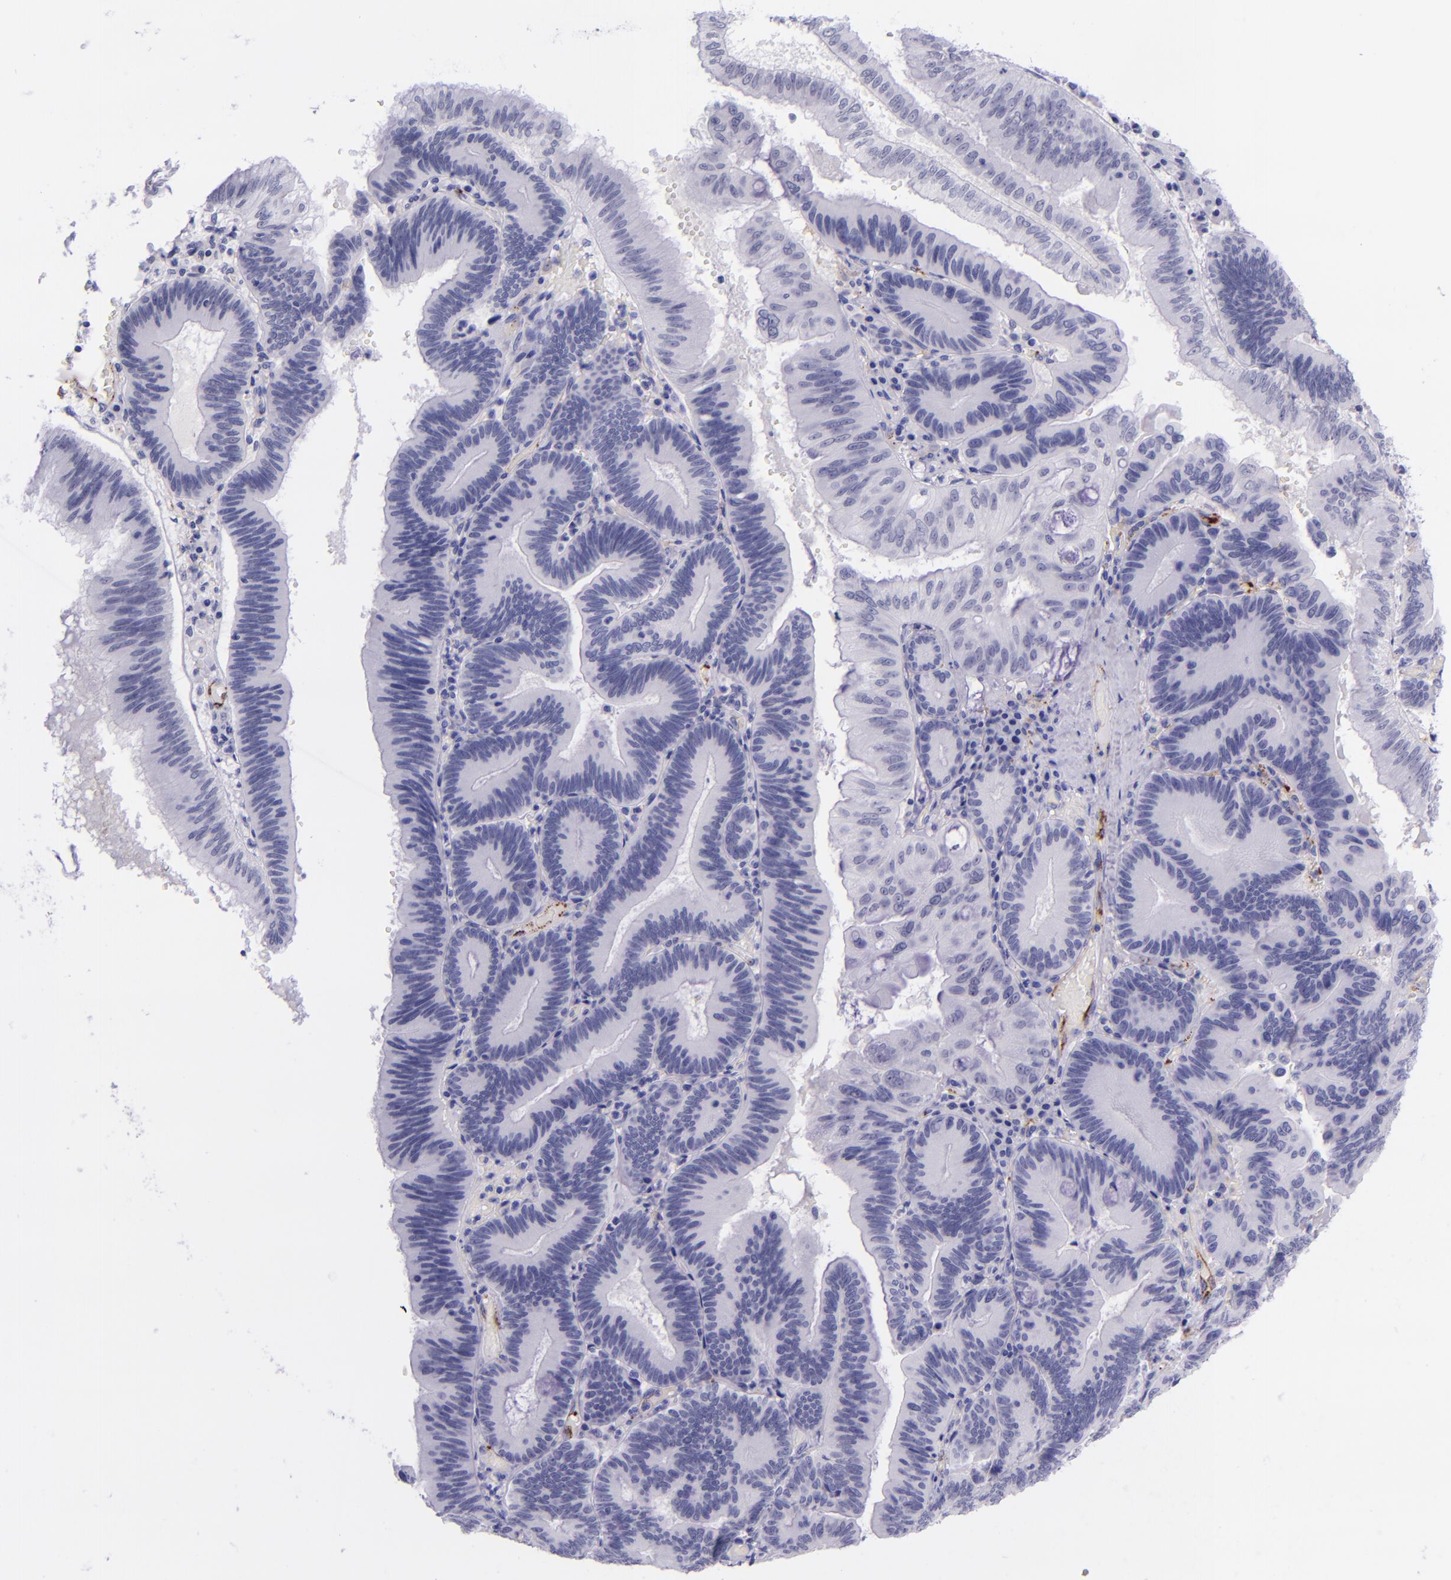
{"staining": {"intensity": "negative", "quantity": "none", "location": "none"}, "tissue": "pancreatic cancer", "cell_type": "Tumor cells", "image_type": "cancer", "snomed": [{"axis": "morphology", "description": "Adenocarcinoma, NOS"}, {"axis": "topography", "description": "Pancreas"}], "caption": "Immunohistochemistry of adenocarcinoma (pancreatic) displays no staining in tumor cells. The staining was performed using DAB (3,3'-diaminobenzidine) to visualize the protein expression in brown, while the nuclei were stained in blue with hematoxylin (Magnification: 20x).", "gene": "SELE", "patient": {"sex": "male", "age": 82}}